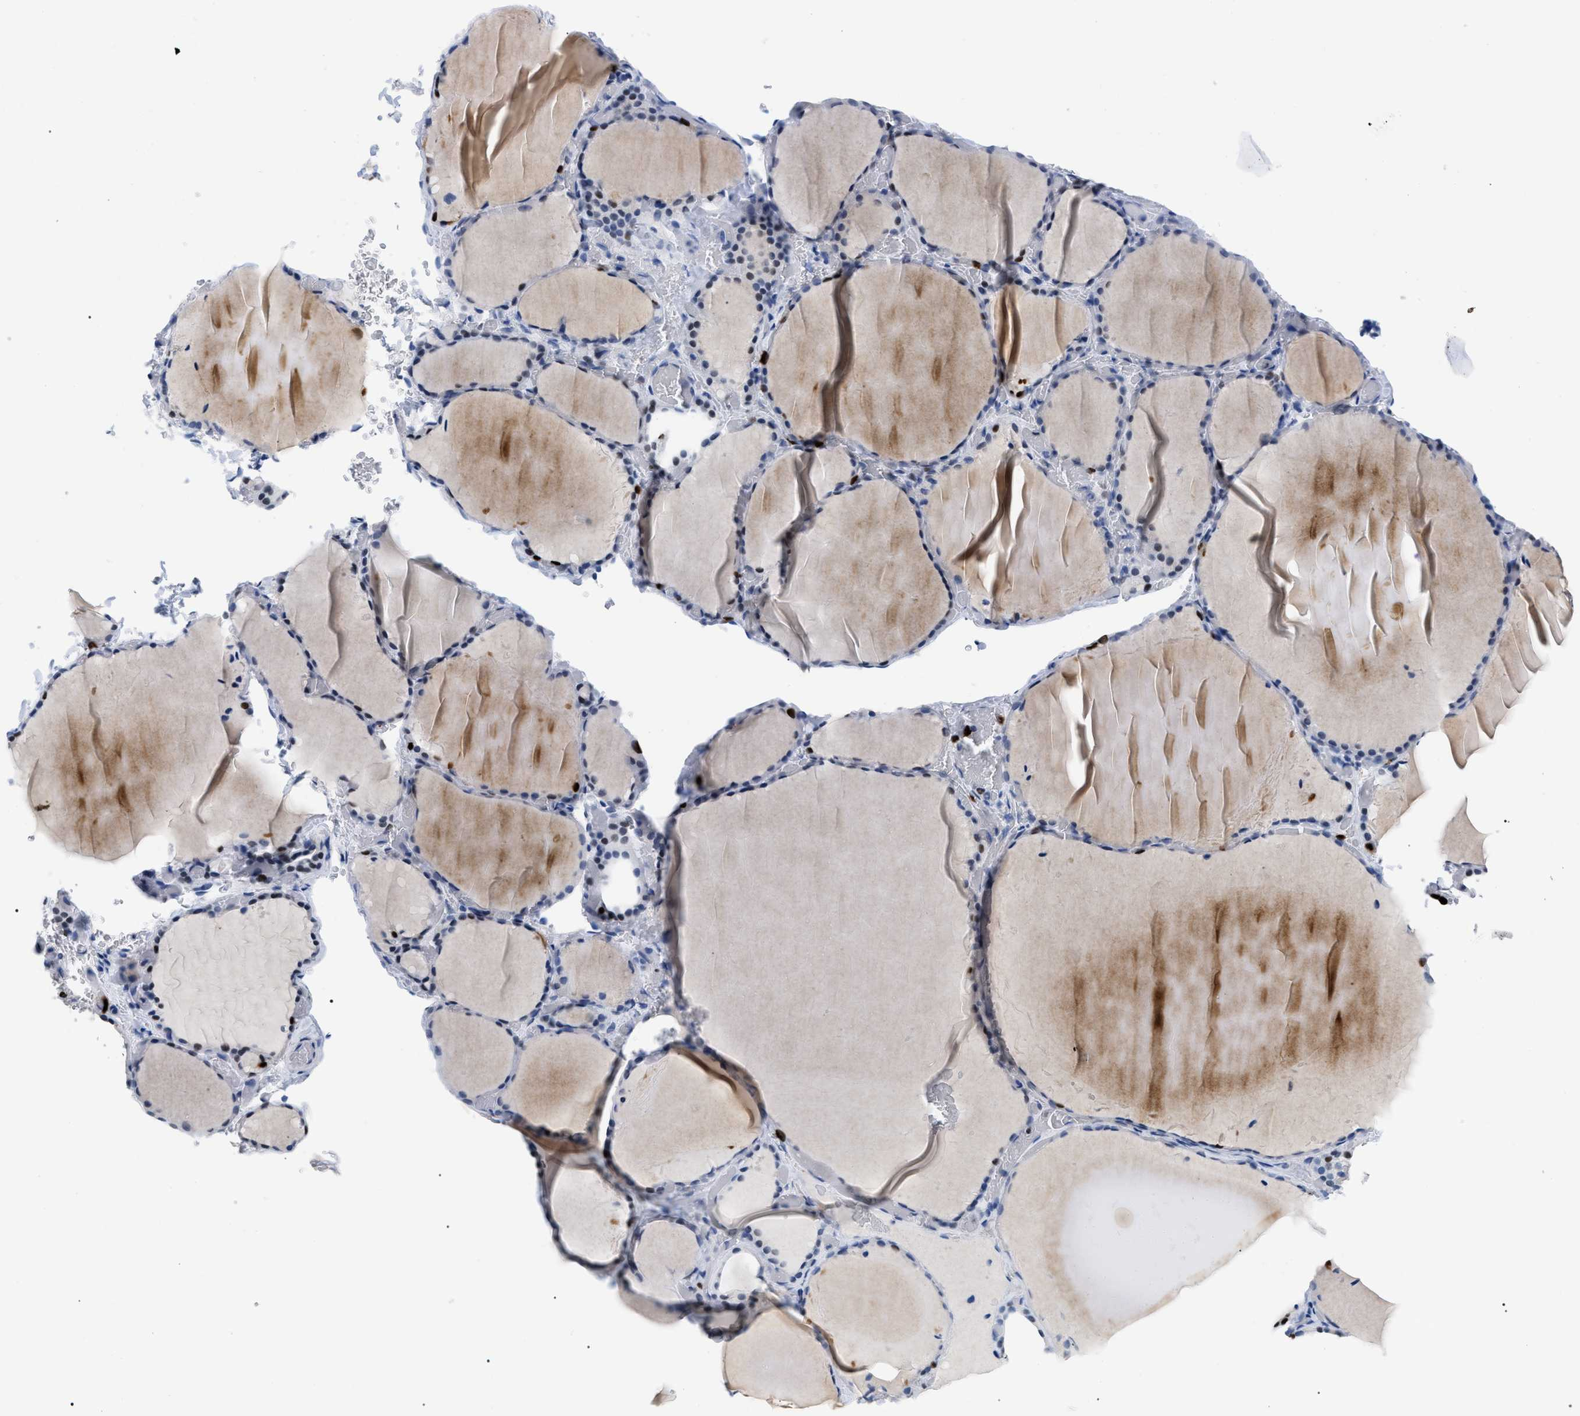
{"staining": {"intensity": "negative", "quantity": "none", "location": "none"}, "tissue": "thyroid gland", "cell_type": "Glandular cells", "image_type": "normal", "snomed": [{"axis": "morphology", "description": "Normal tissue, NOS"}, {"axis": "topography", "description": "Thyroid gland"}], "caption": "DAB (3,3'-diaminobenzidine) immunohistochemical staining of normal human thyroid gland displays no significant positivity in glandular cells.", "gene": "MCM7", "patient": {"sex": "female", "age": 22}}